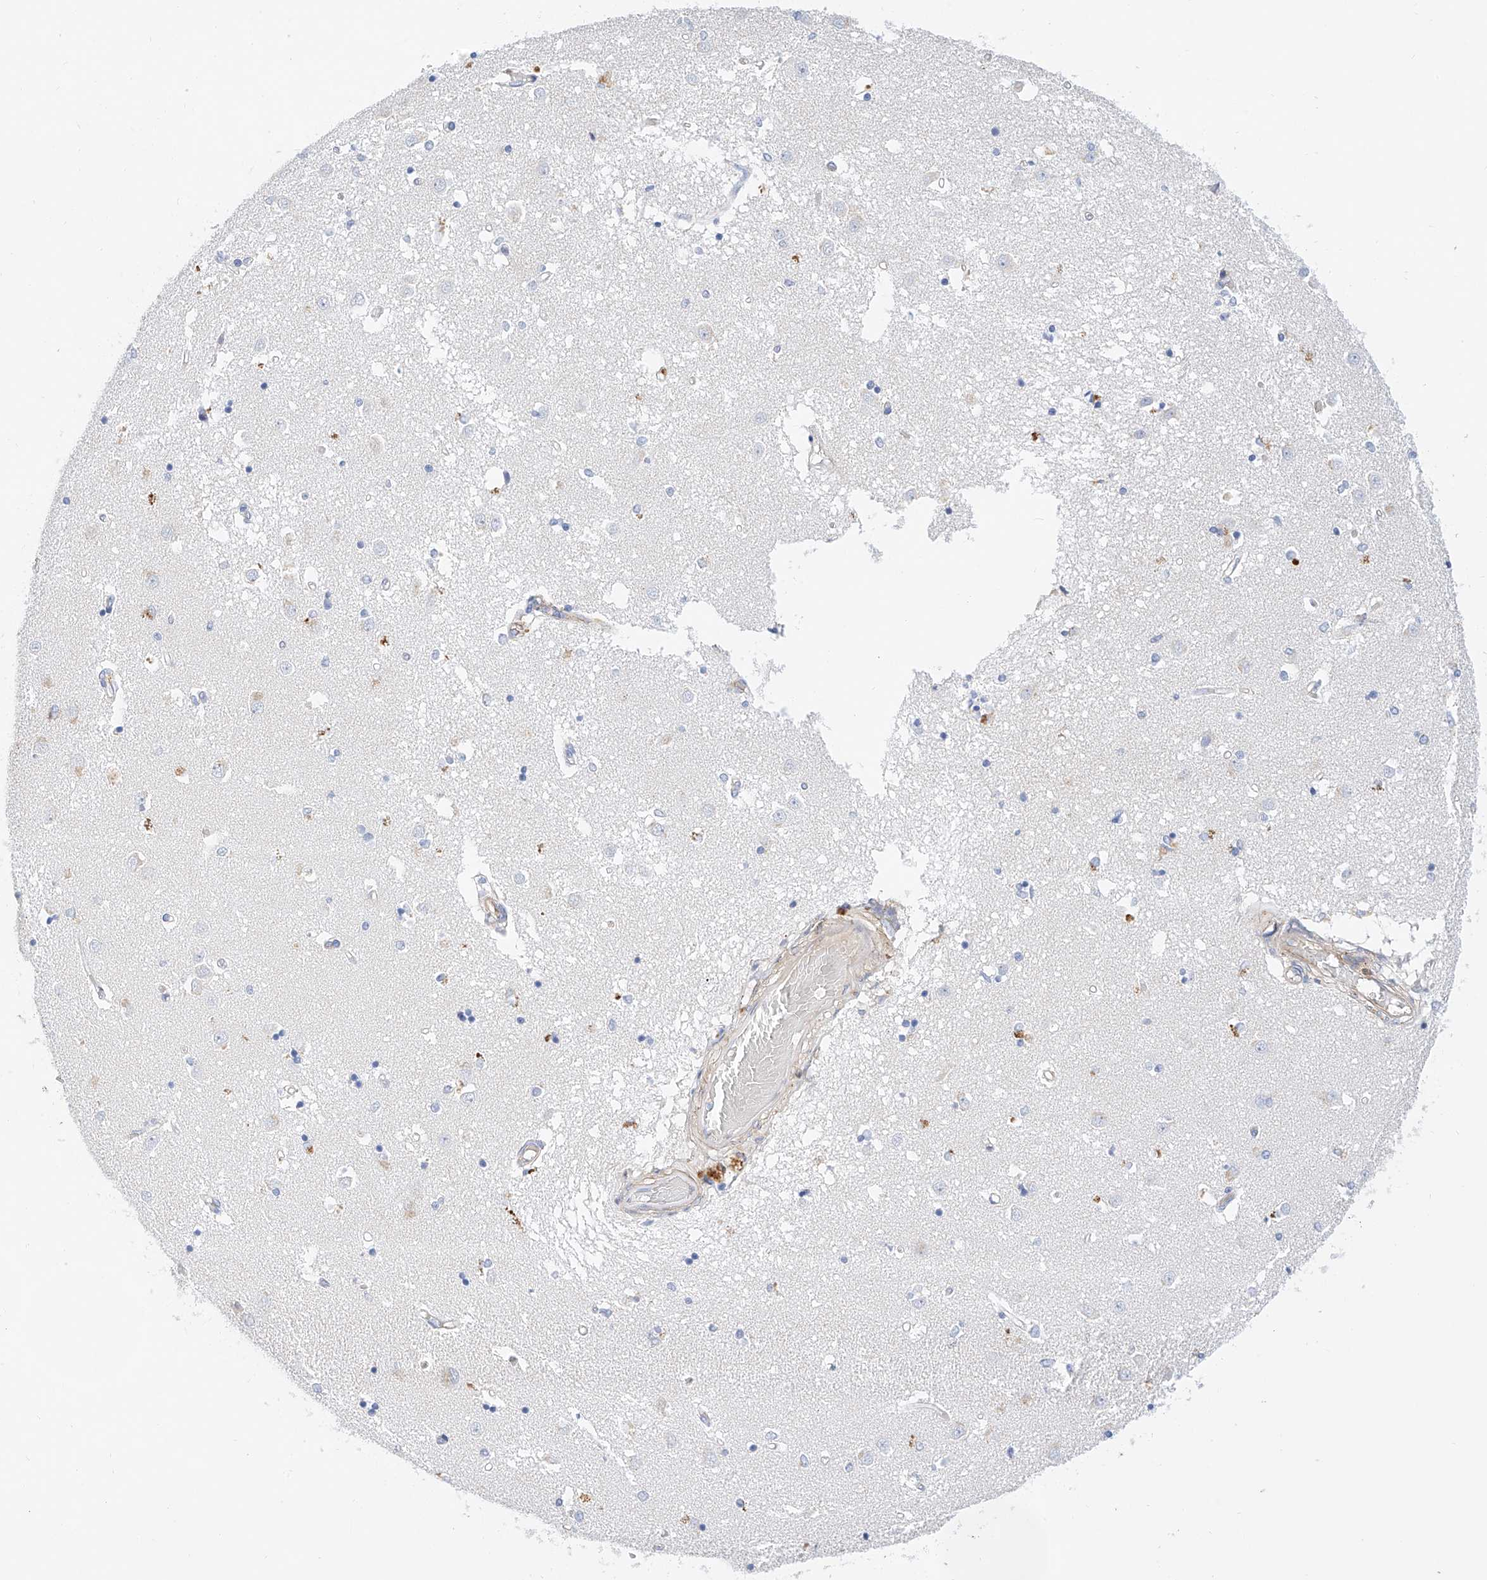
{"staining": {"intensity": "negative", "quantity": "none", "location": "none"}, "tissue": "caudate", "cell_type": "Glial cells", "image_type": "normal", "snomed": [{"axis": "morphology", "description": "Normal tissue, NOS"}, {"axis": "topography", "description": "Lateral ventricle wall"}], "caption": "DAB (3,3'-diaminobenzidine) immunohistochemical staining of normal caudate displays no significant expression in glial cells.", "gene": "SBSPON", "patient": {"sex": "male", "age": 45}}